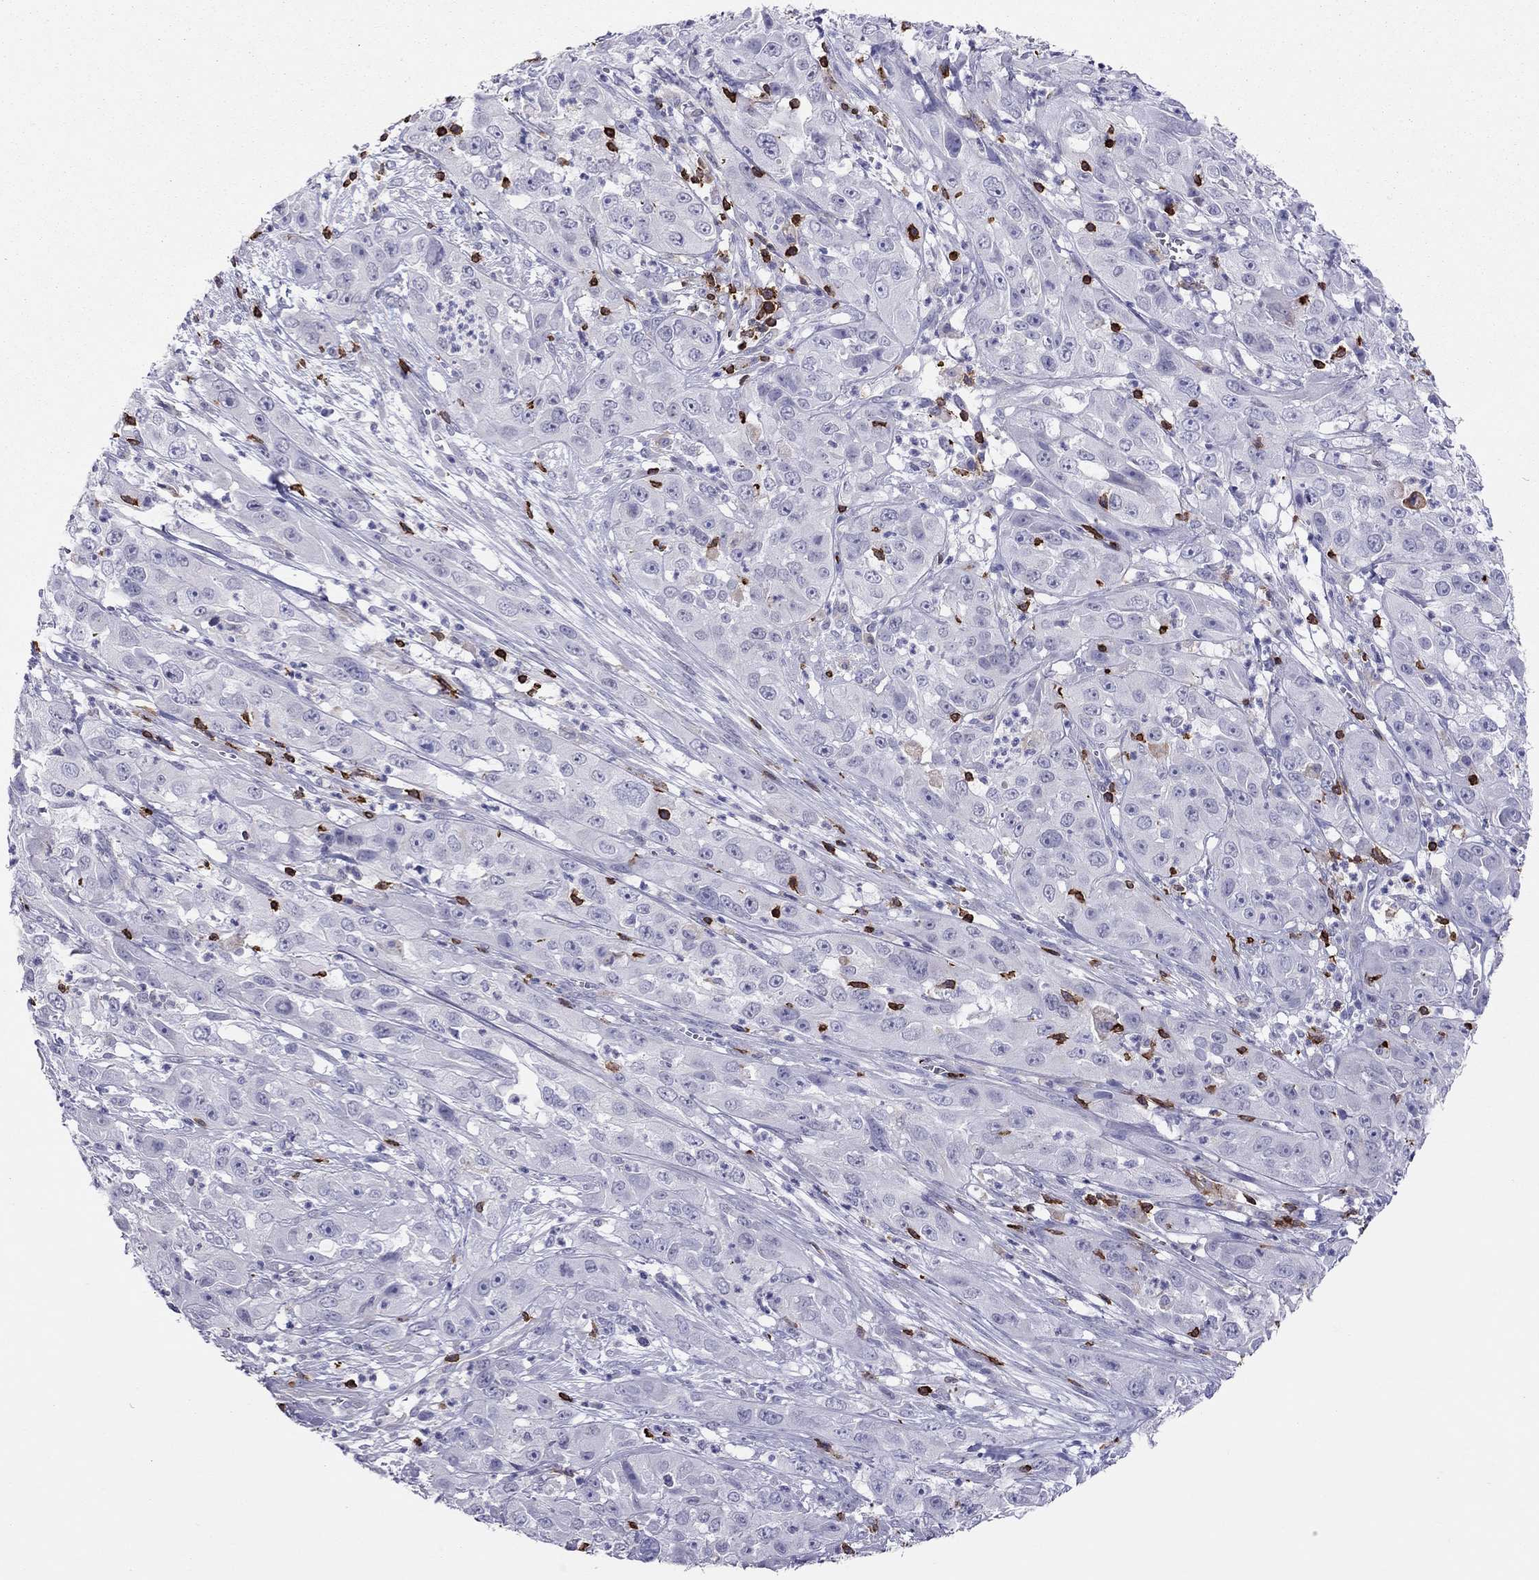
{"staining": {"intensity": "negative", "quantity": "none", "location": "none"}, "tissue": "cervical cancer", "cell_type": "Tumor cells", "image_type": "cancer", "snomed": [{"axis": "morphology", "description": "Squamous cell carcinoma, NOS"}, {"axis": "topography", "description": "Cervix"}], "caption": "Immunohistochemical staining of human cervical cancer (squamous cell carcinoma) exhibits no significant positivity in tumor cells. (Immunohistochemistry, brightfield microscopy, high magnification).", "gene": "MND1", "patient": {"sex": "female", "age": 32}}